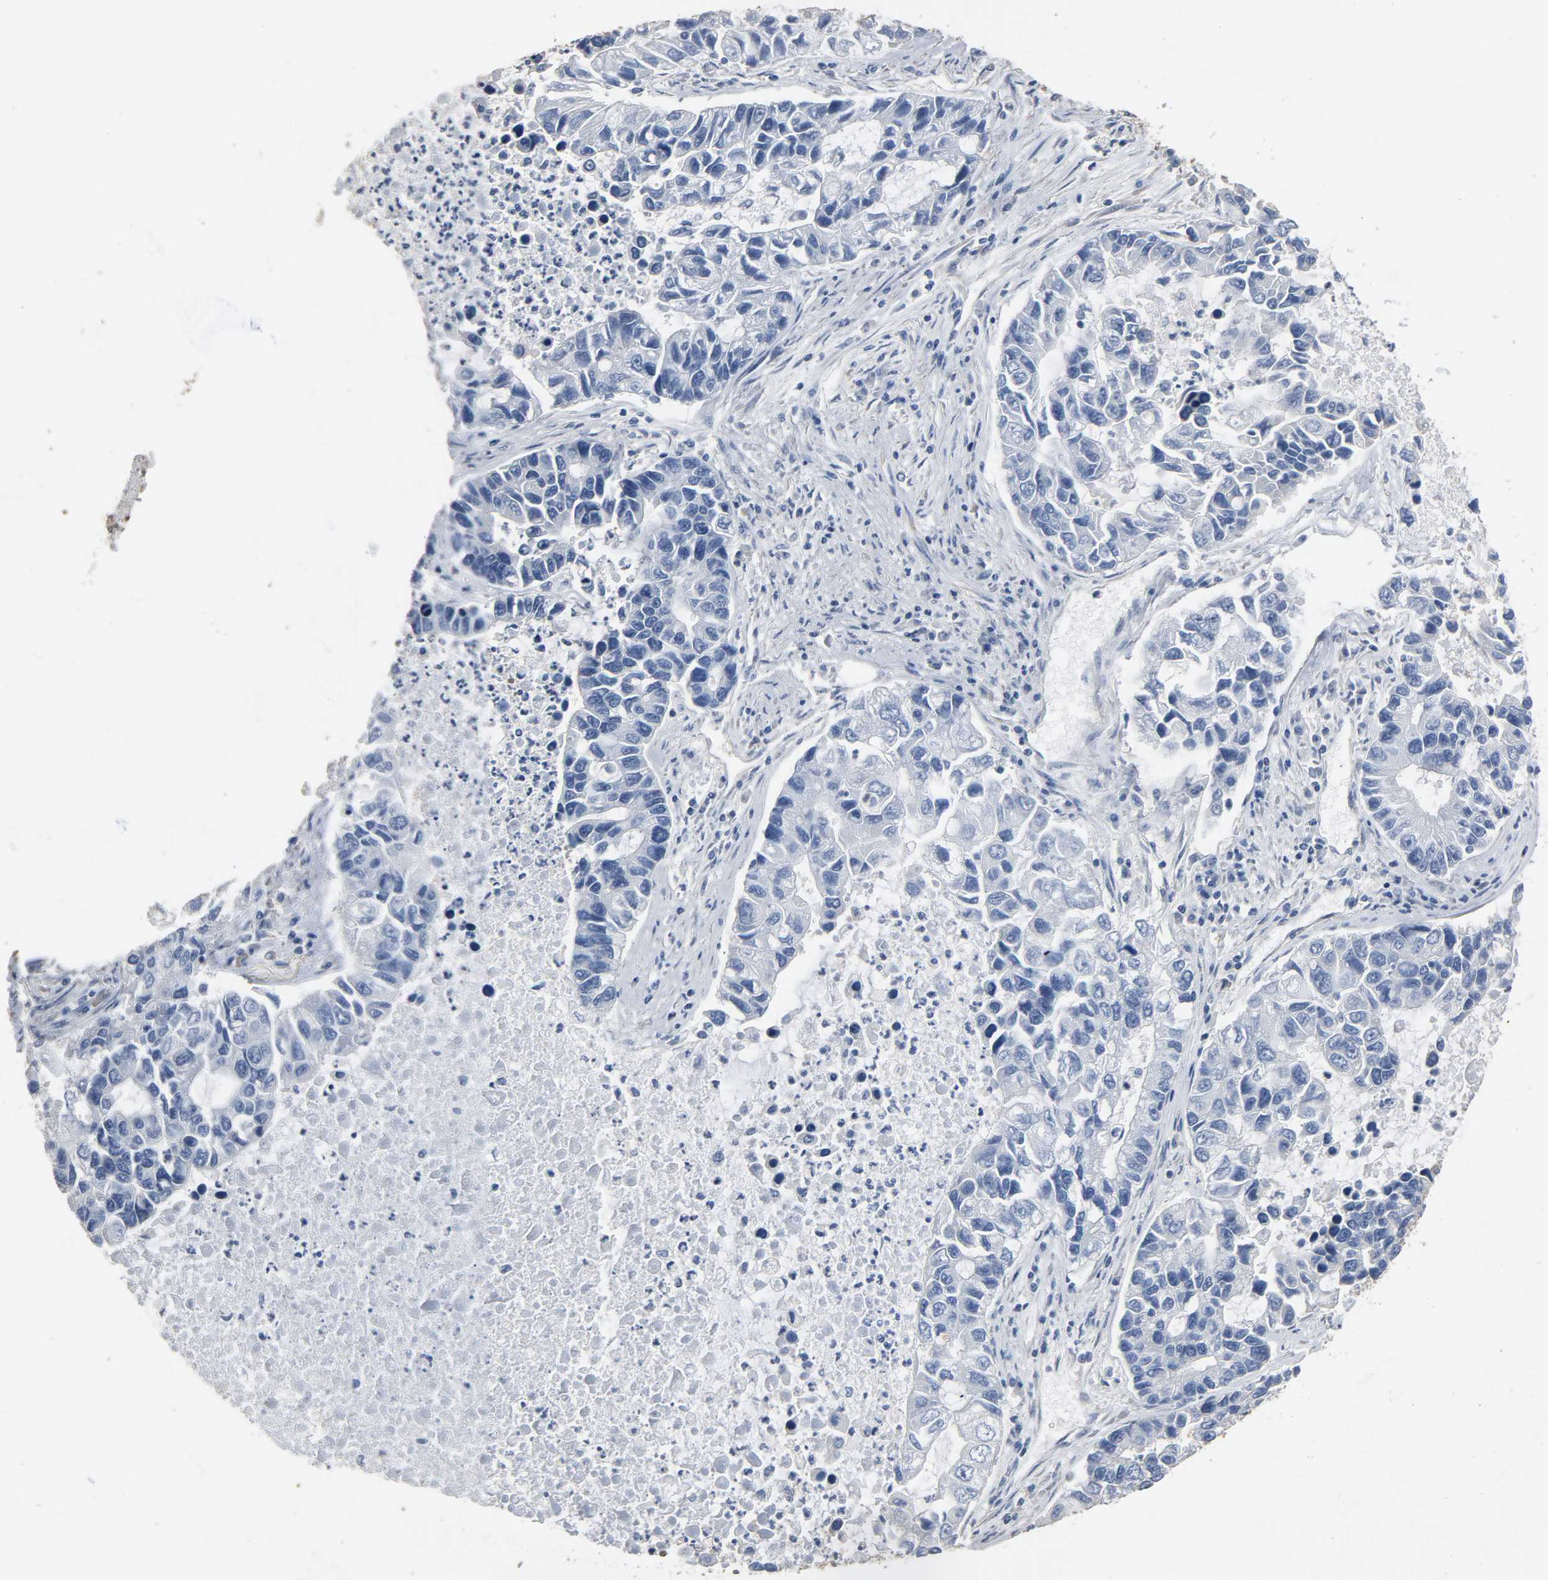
{"staining": {"intensity": "negative", "quantity": "none", "location": "none"}, "tissue": "lung cancer", "cell_type": "Tumor cells", "image_type": "cancer", "snomed": [{"axis": "morphology", "description": "Adenocarcinoma, NOS"}, {"axis": "topography", "description": "Lung"}], "caption": "IHC photomicrograph of neoplastic tissue: human lung cancer stained with DAB (3,3'-diaminobenzidine) reveals no significant protein staining in tumor cells.", "gene": "SOX6", "patient": {"sex": "female", "age": 51}}